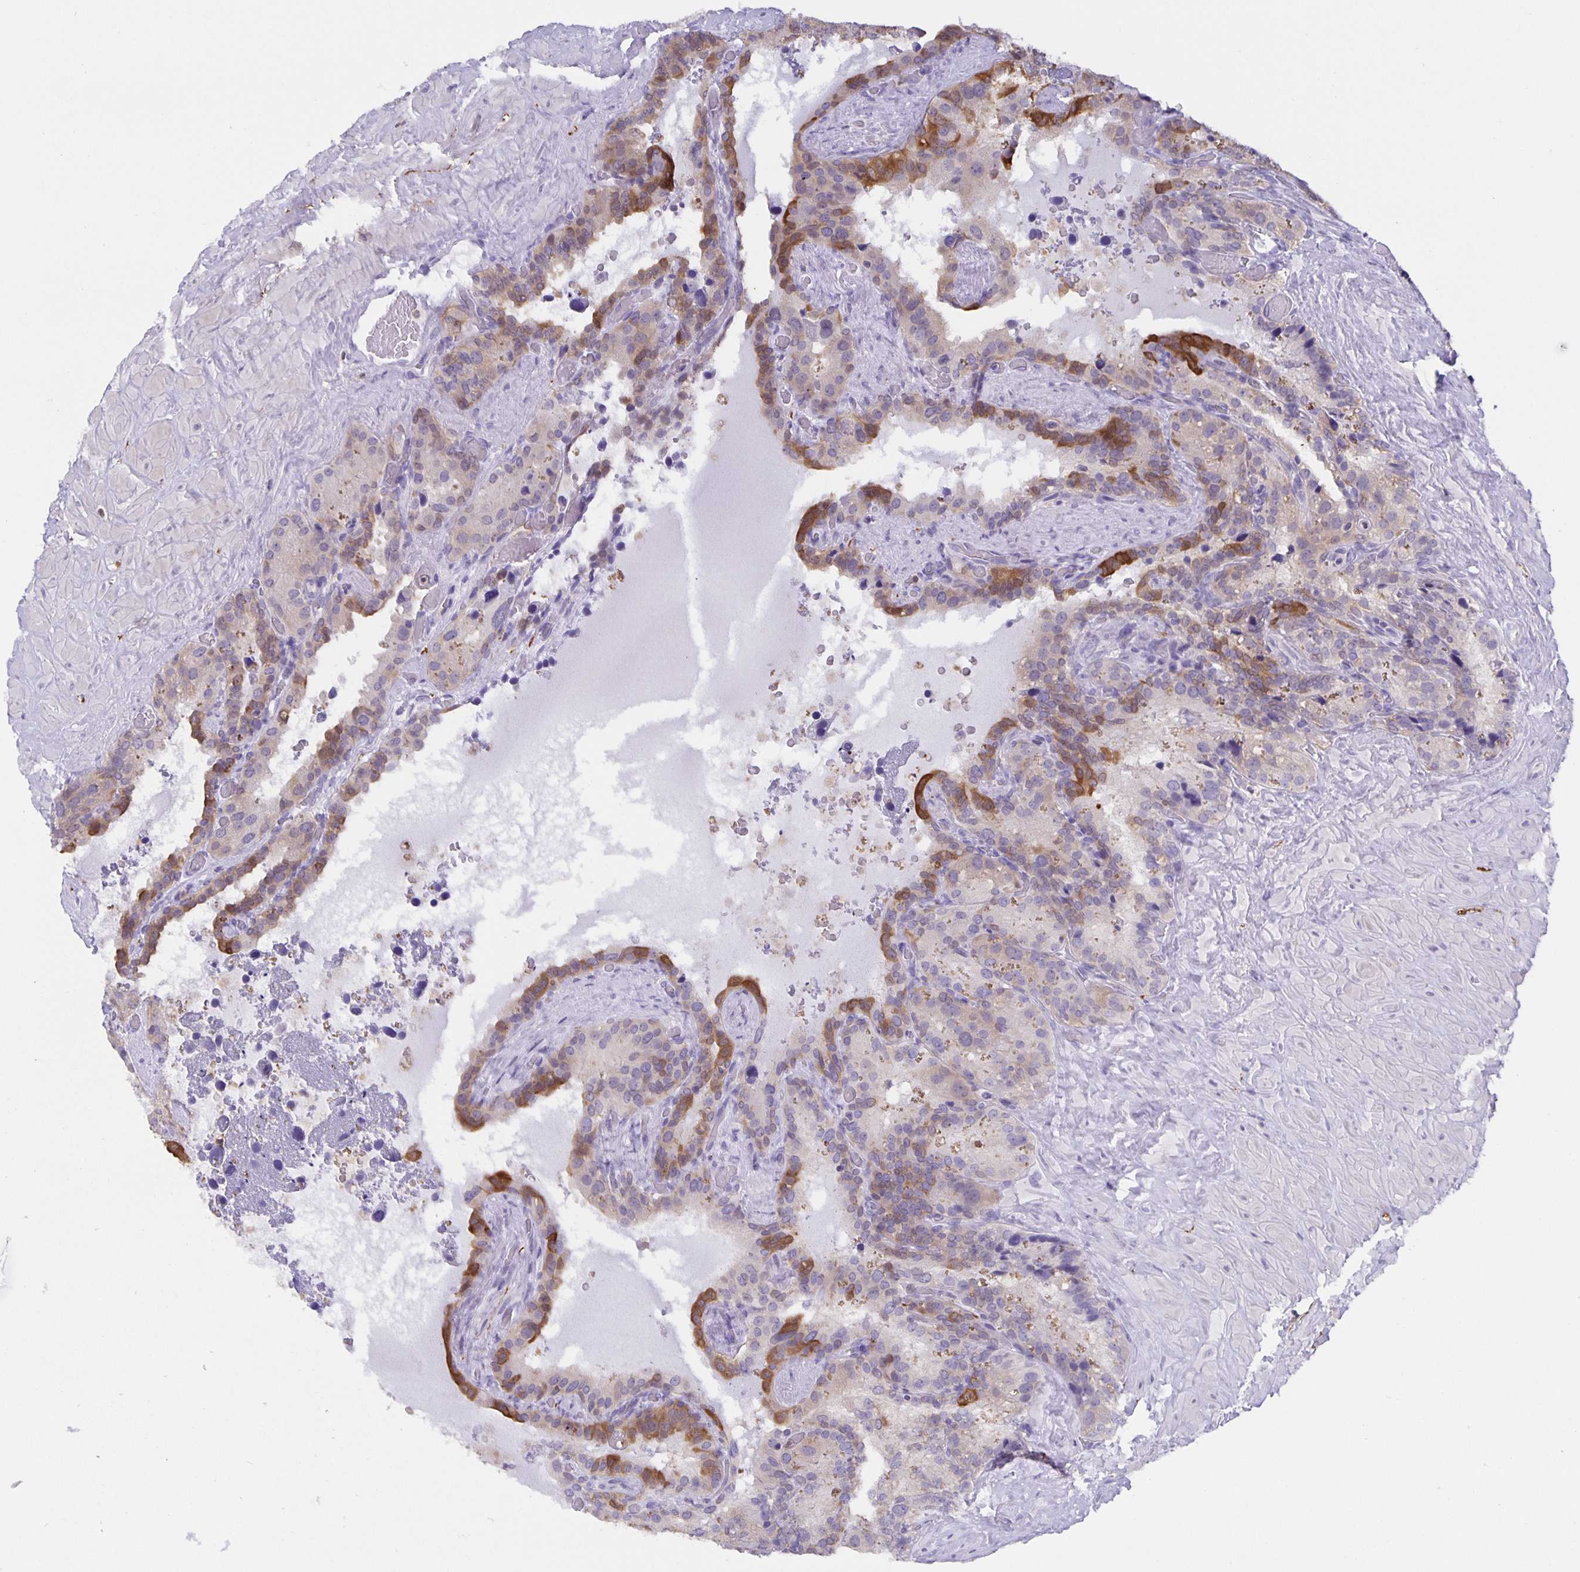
{"staining": {"intensity": "moderate", "quantity": "25%-75%", "location": "cytoplasmic/membranous"}, "tissue": "seminal vesicle", "cell_type": "Glandular cells", "image_type": "normal", "snomed": [{"axis": "morphology", "description": "Normal tissue, NOS"}, {"axis": "topography", "description": "Seminal veicle"}], "caption": "Immunohistochemical staining of unremarkable human seminal vesicle reveals medium levels of moderate cytoplasmic/membranous expression in approximately 25%-75% of glandular cells.", "gene": "MARCHF6", "patient": {"sex": "male", "age": 60}}